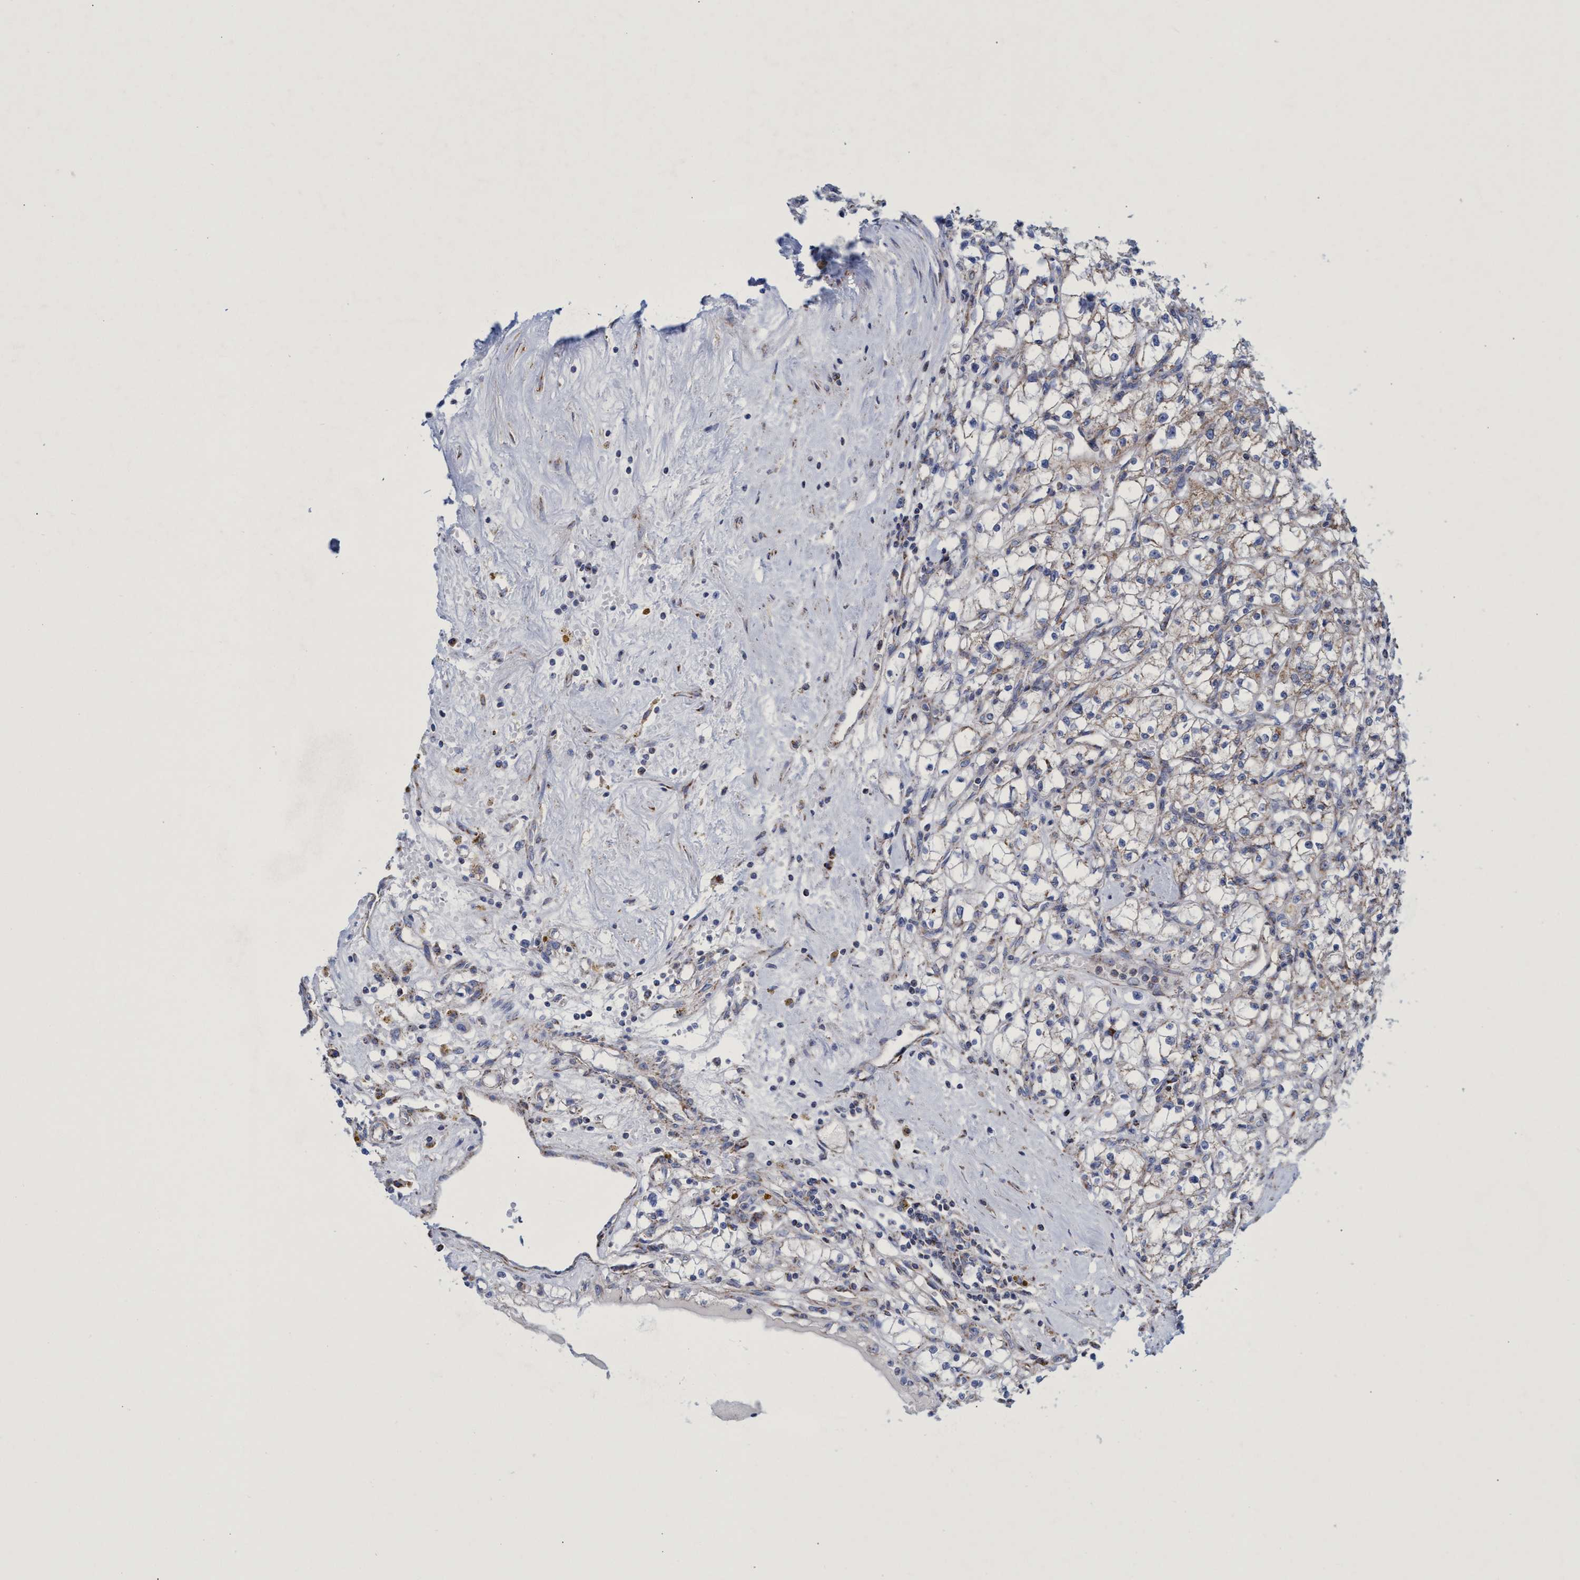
{"staining": {"intensity": "weak", "quantity": "25%-75%", "location": "cytoplasmic/membranous"}, "tissue": "renal cancer", "cell_type": "Tumor cells", "image_type": "cancer", "snomed": [{"axis": "morphology", "description": "Adenocarcinoma, NOS"}, {"axis": "topography", "description": "Kidney"}], "caption": "This is a micrograph of immunohistochemistry staining of adenocarcinoma (renal), which shows weak staining in the cytoplasmic/membranous of tumor cells.", "gene": "ZNF750", "patient": {"sex": "male", "age": 56}}